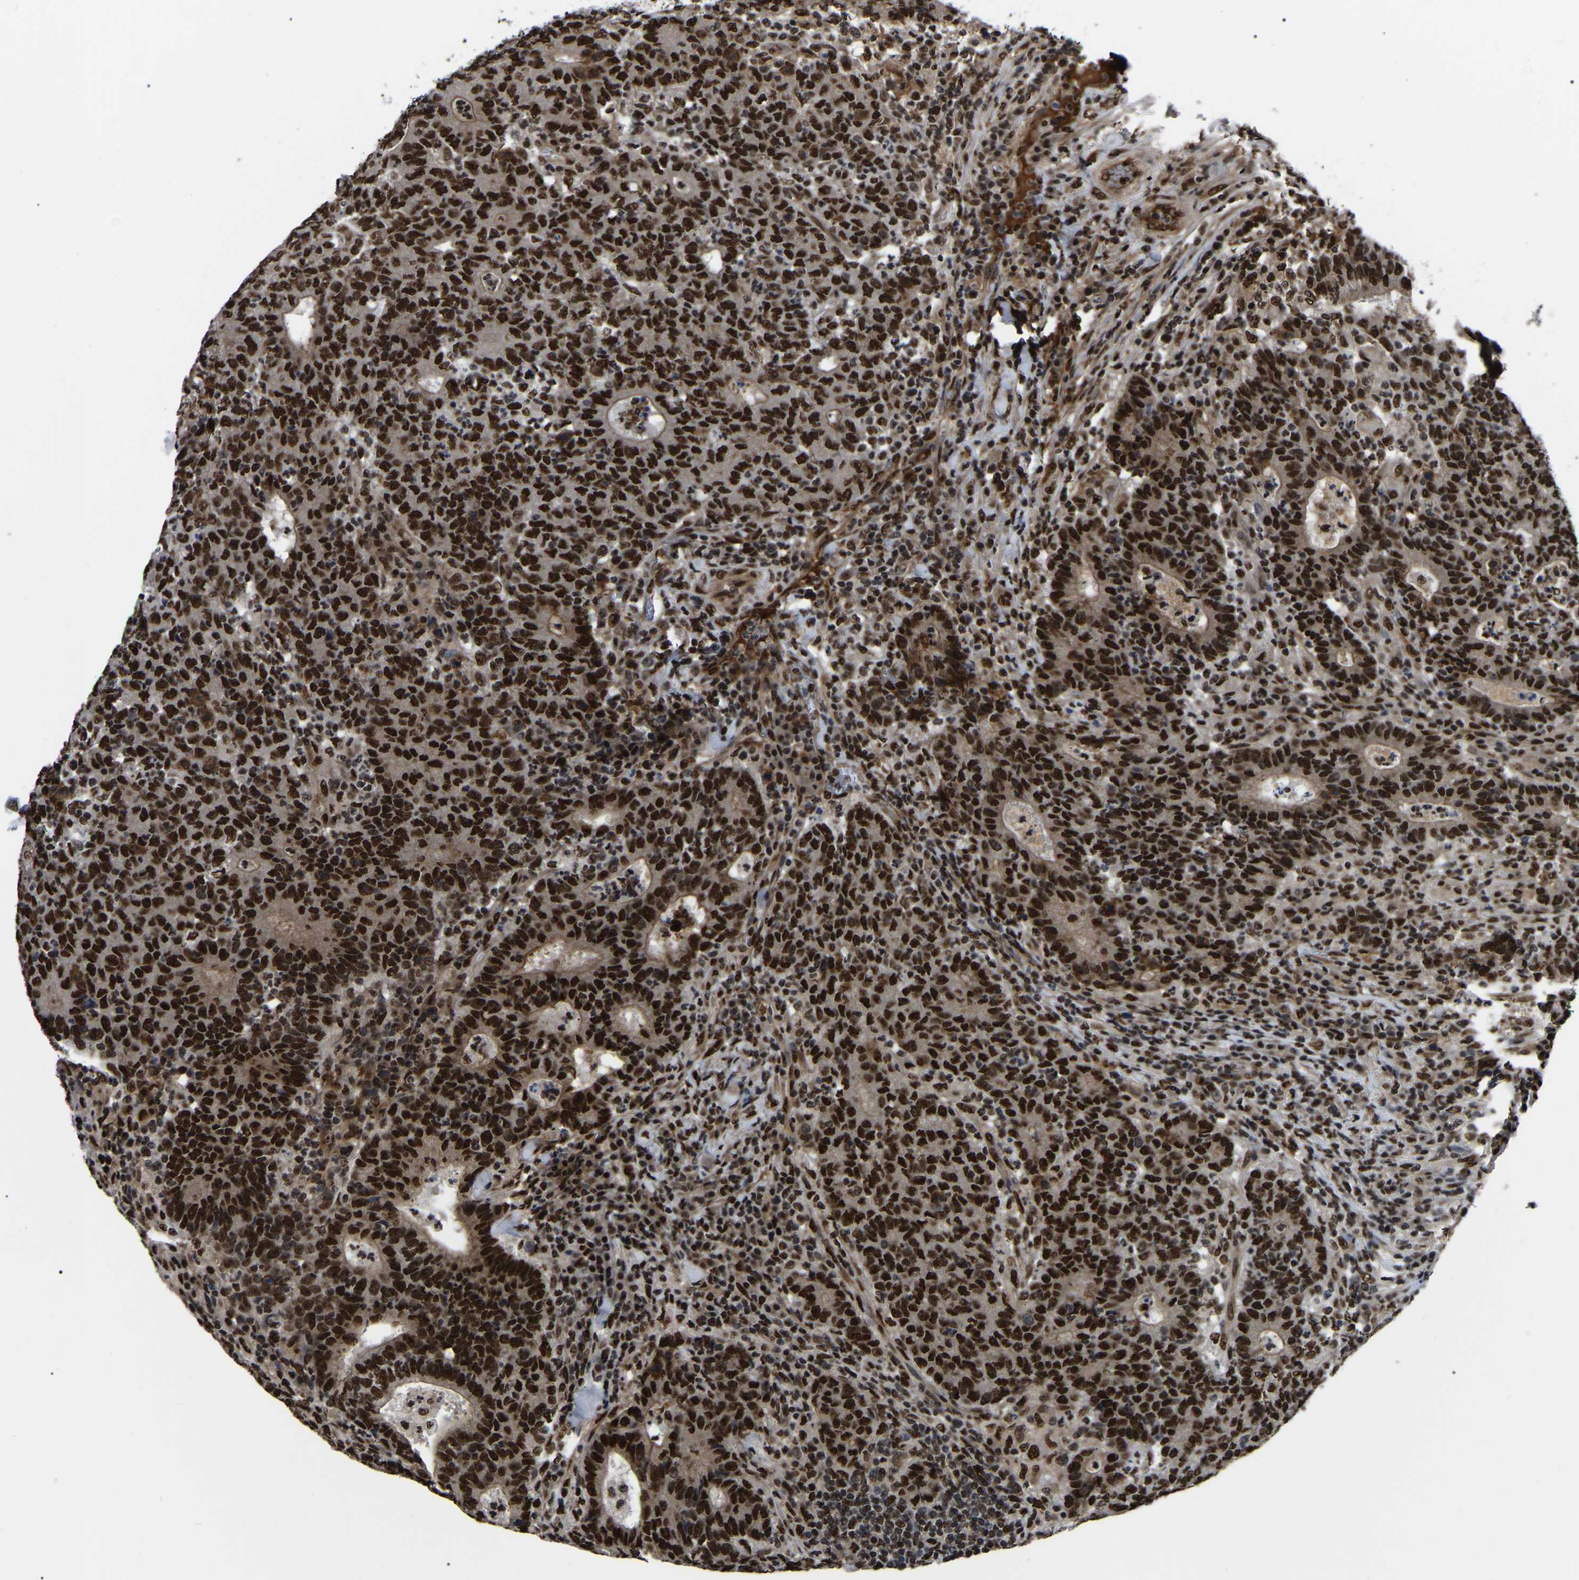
{"staining": {"intensity": "strong", "quantity": ">75%", "location": "nuclear"}, "tissue": "colorectal cancer", "cell_type": "Tumor cells", "image_type": "cancer", "snomed": [{"axis": "morphology", "description": "Adenocarcinoma, NOS"}, {"axis": "topography", "description": "Colon"}], "caption": "Immunohistochemical staining of human adenocarcinoma (colorectal) demonstrates high levels of strong nuclear staining in about >75% of tumor cells. The staining was performed using DAB (3,3'-diaminobenzidine) to visualize the protein expression in brown, while the nuclei were stained in blue with hematoxylin (Magnification: 20x).", "gene": "TRIM35", "patient": {"sex": "female", "age": 75}}